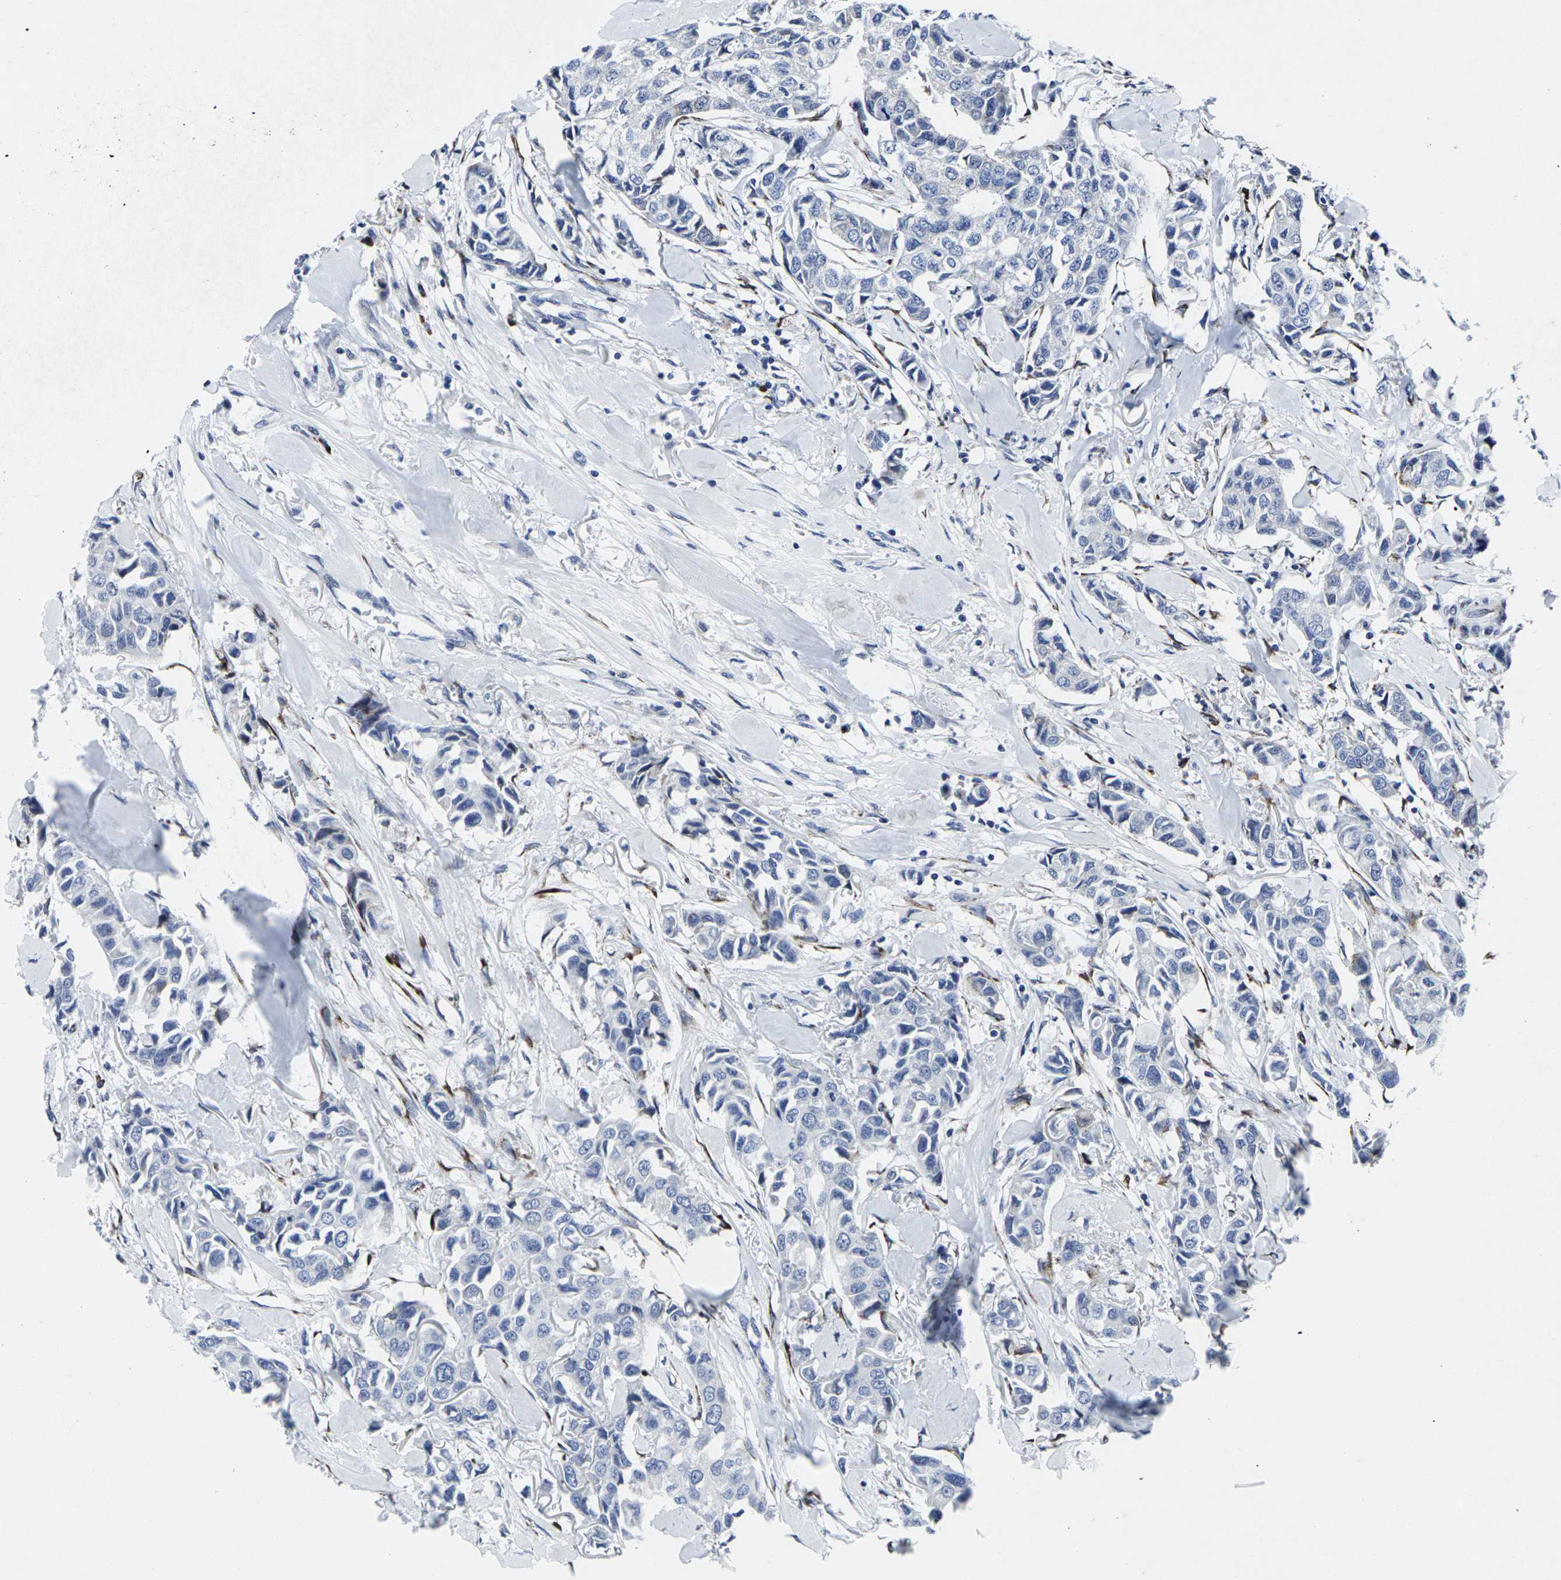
{"staining": {"intensity": "negative", "quantity": "none", "location": "none"}, "tissue": "breast cancer", "cell_type": "Tumor cells", "image_type": "cancer", "snomed": [{"axis": "morphology", "description": "Duct carcinoma"}, {"axis": "topography", "description": "Breast"}], "caption": "Immunohistochemical staining of infiltrating ductal carcinoma (breast) reveals no significant staining in tumor cells.", "gene": "RPN1", "patient": {"sex": "female", "age": 80}}